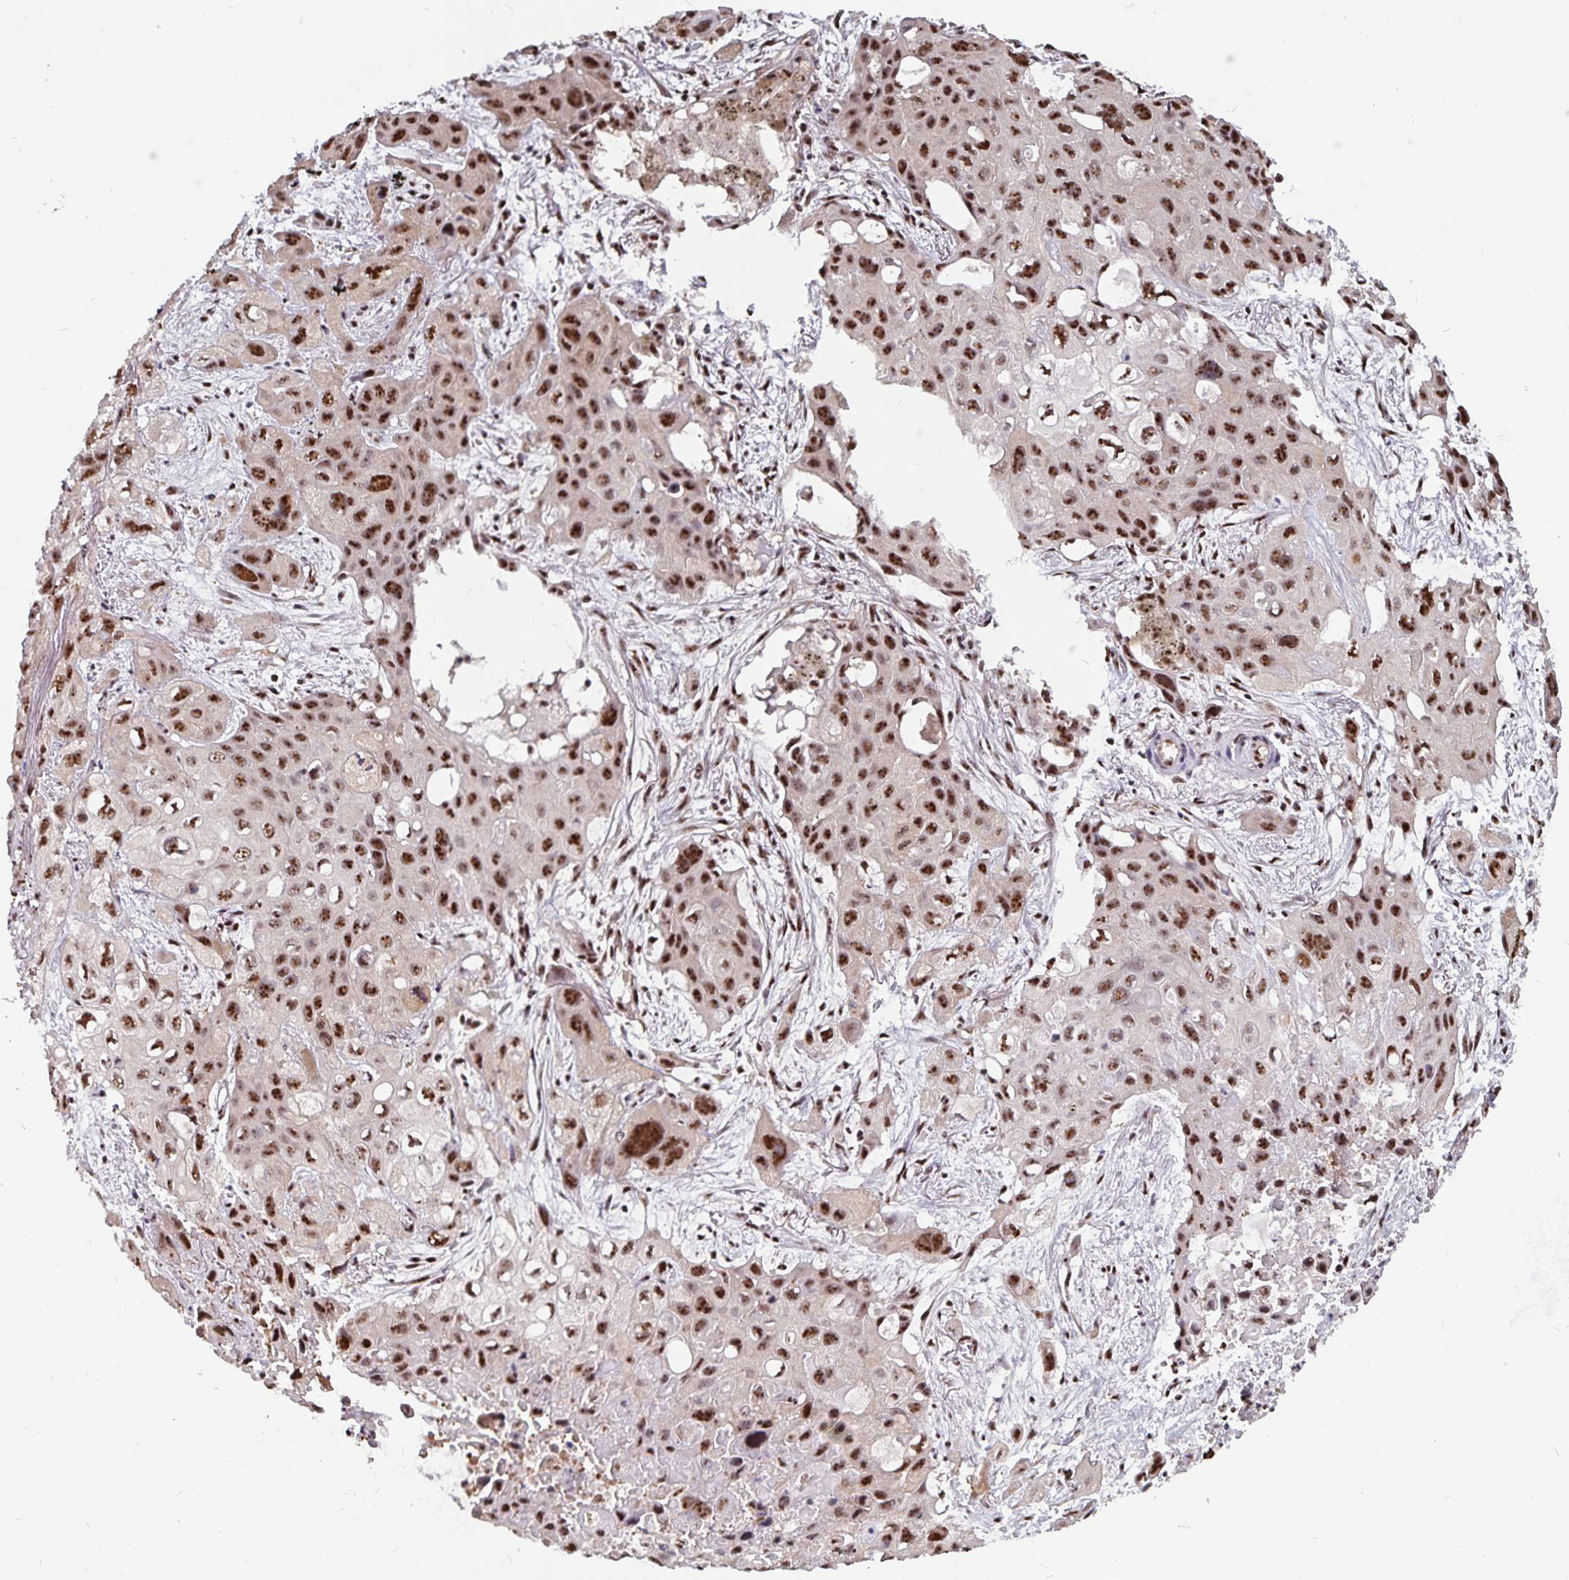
{"staining": {"intensity": "strong", "quantity": ">75%", "location": "nuclear"}, "tissue": "lung cancer", "cell_type": "Tumor cells", "image_type": "cancer", "snomed": [{"axis": "morphology", "description": "Squamous cell carcinoma, NOS"}, {"axis": "morphology", "description": "Squamous cell carcinoma, metastatic, NOS"}, {"axis": "topography", "description": "Lung"}], "caption": "Immunohistochemistry (IHC) staining of lung metastatic squamous cell carcinoma, which reveals high levels of strong nuclear positivity in about >75% of tumor cells indicating strong nuclear protein staining. The staining was performed using DAB (brown) for protein detection and nuclei were counterstained in hematoxylin (blue).", "gene": "LAS1L", "patient": {"sex": "male", "age": 59}}